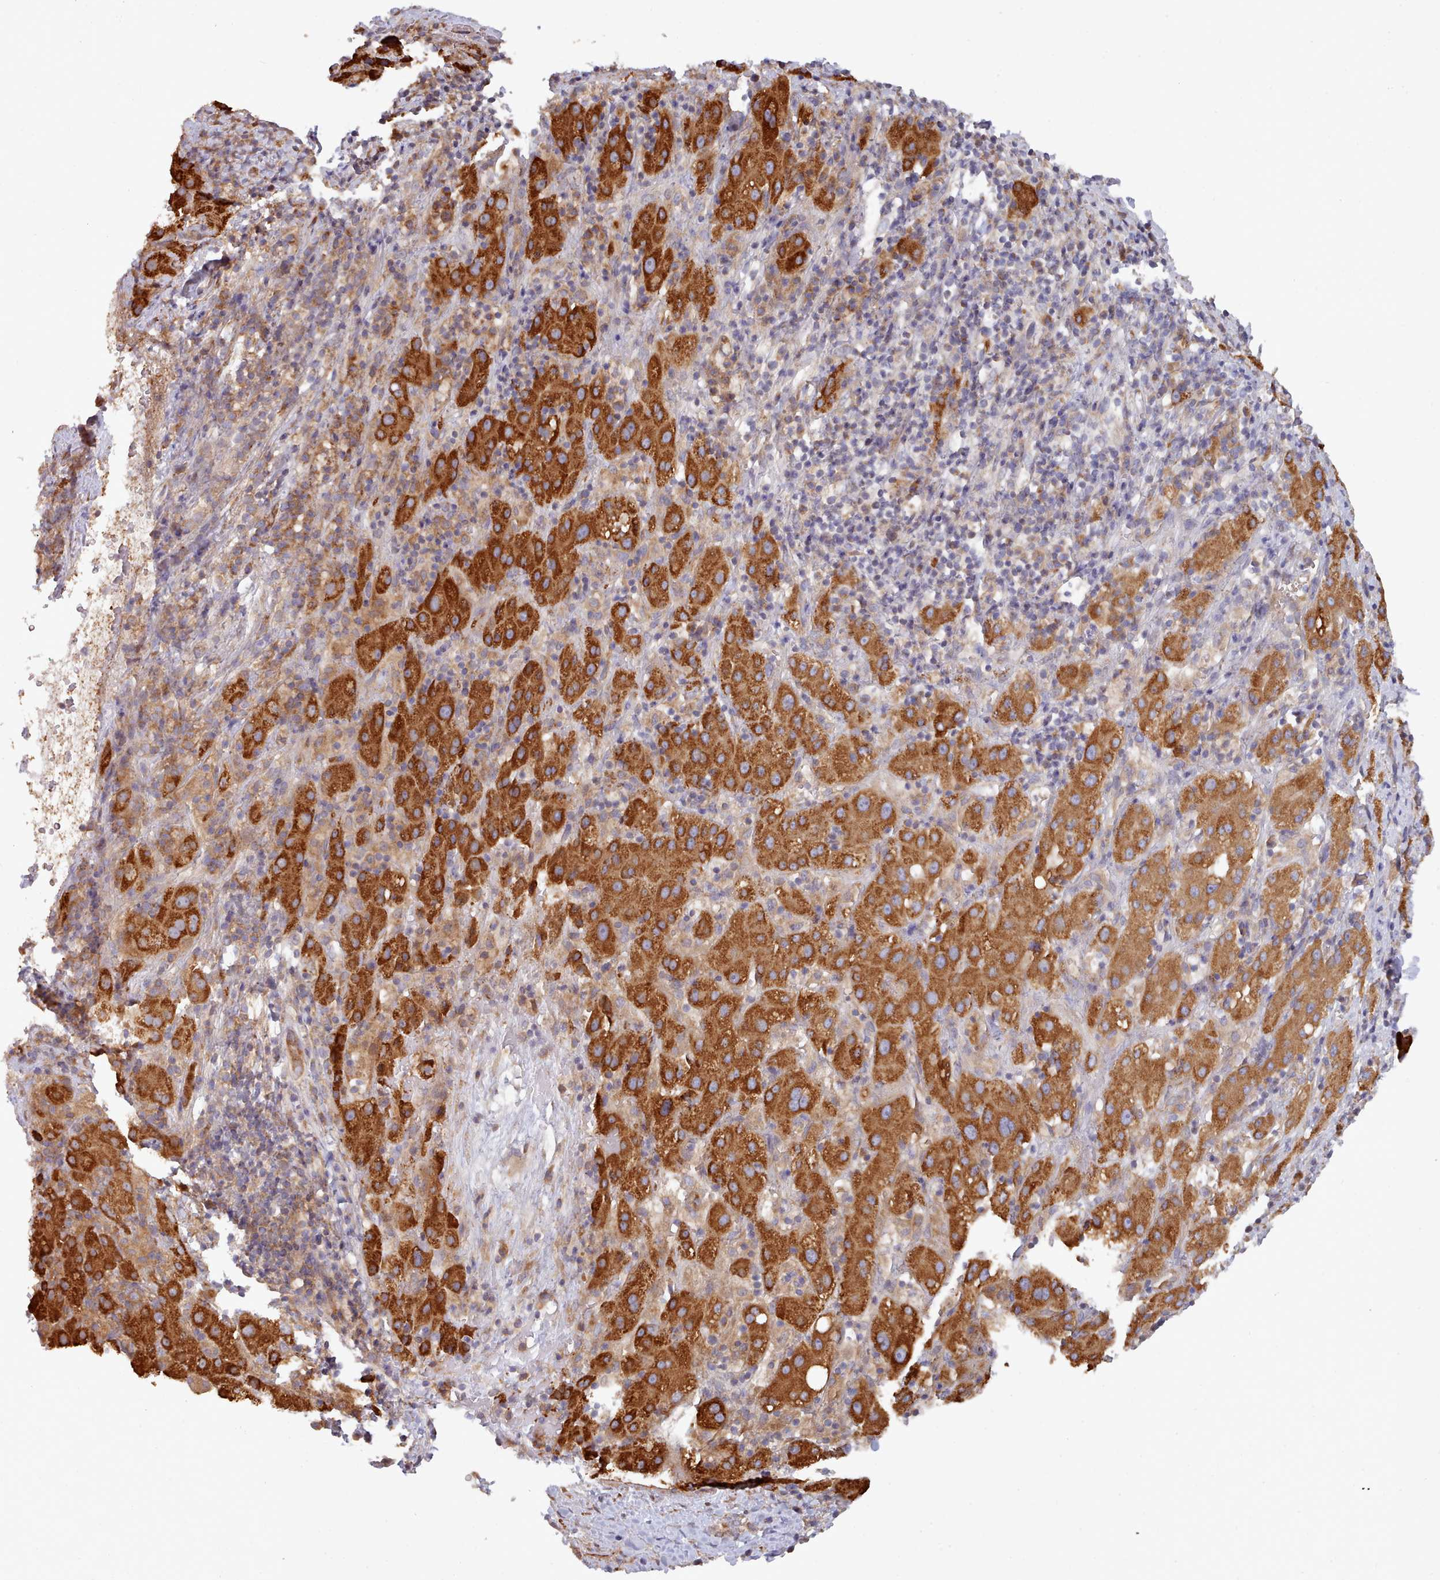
{"staining": {"intensity": "strong", "quantity": ">75%", "location": "cytoplasmic/membranous"}, "tissue": "liver cancer", "cell_type": "Tumor cells", "image_type": "cancer", "snomed": [{"axis": "morphology", "description": "Carcinoma, Hepatocellular, NOS"}, {"axis": "topography", "description": "Liver"}], "caption": "The image exhibits staining of hepatocellular carcinoma (liver), revealing strong cytoplasmic/membranous protein positivity (brown color) within tumor cells. (DAB IHC with brightfield microscopy, high magnification).", "gene": "TRIM26", "patient": {"sex": "female", "age": 58}}